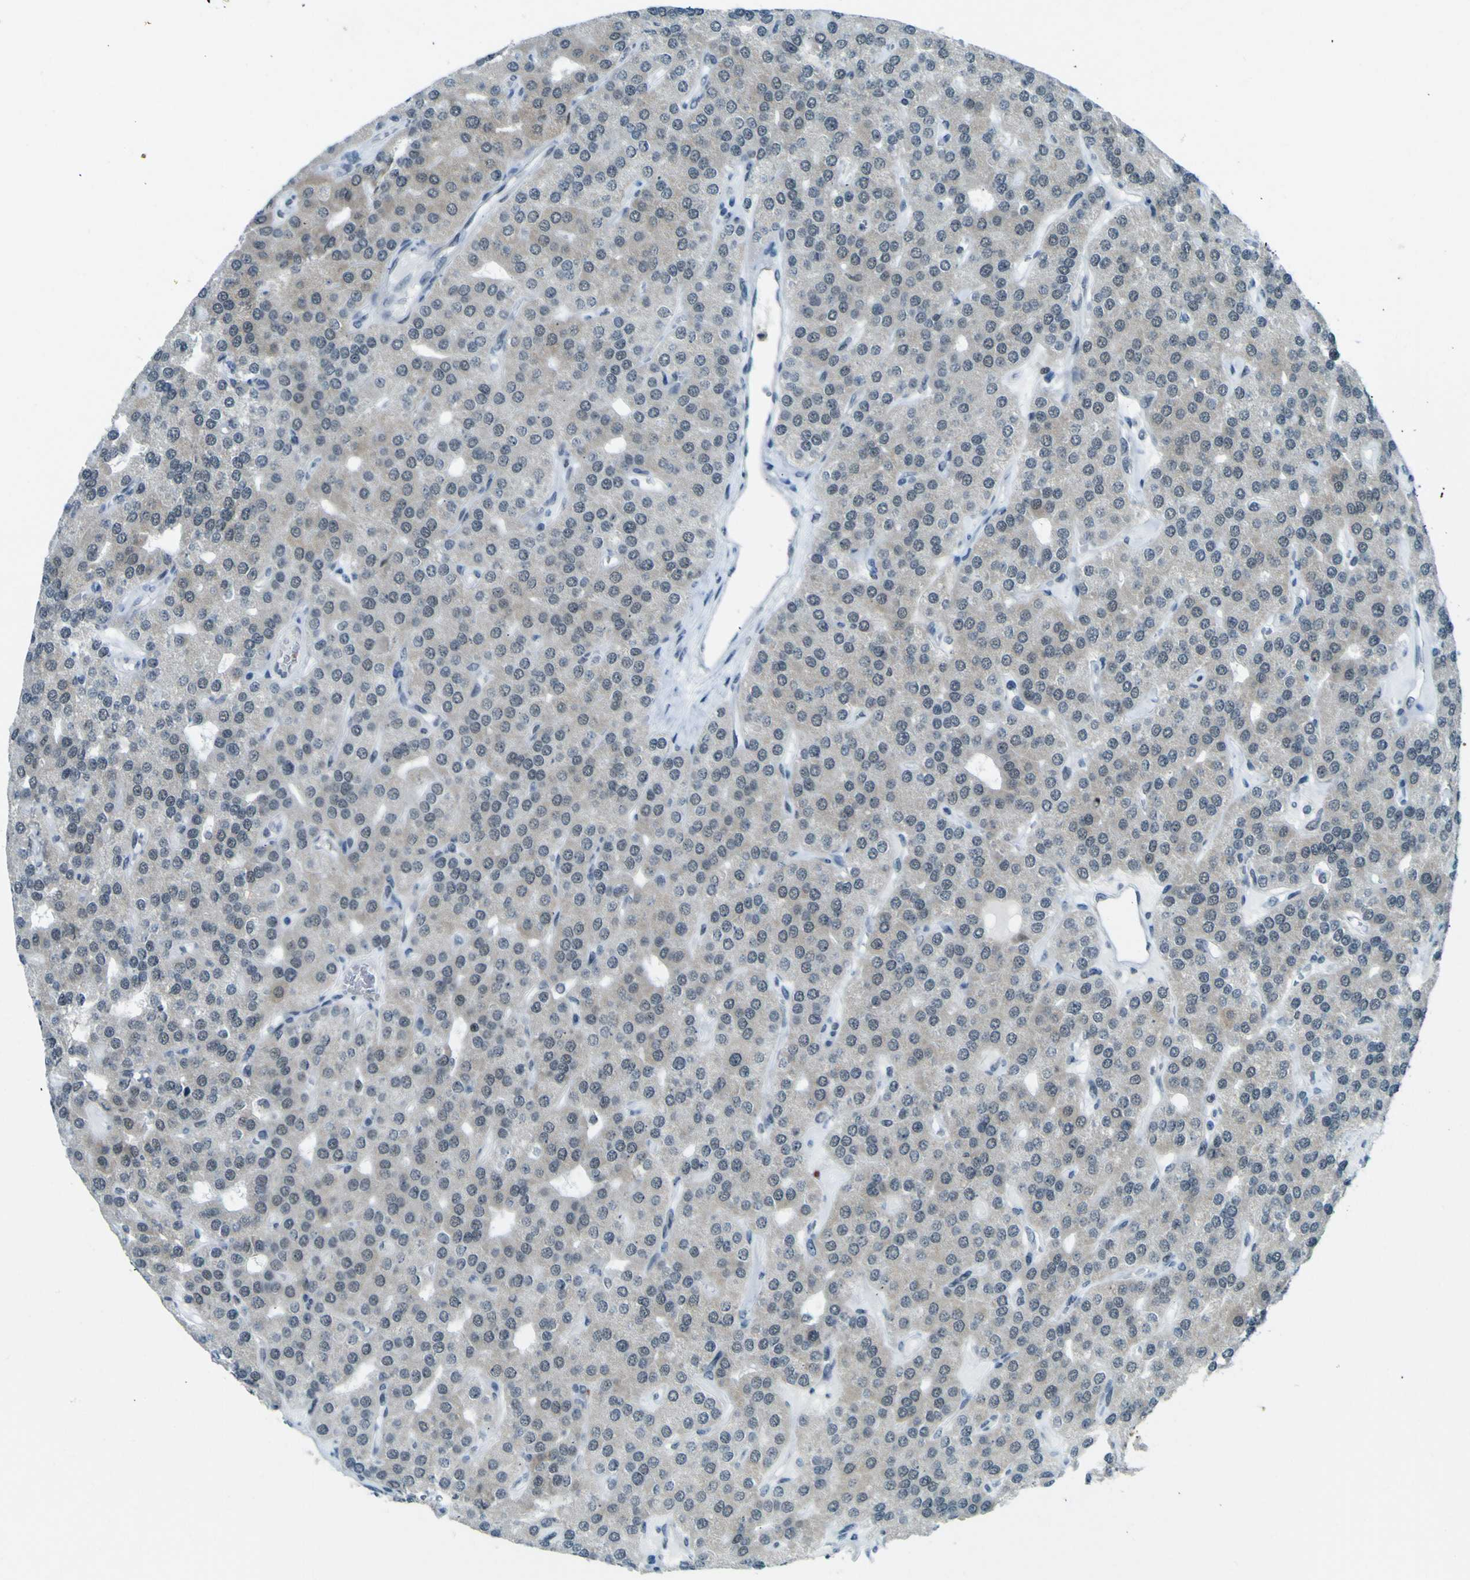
{"staining": {"intensity": "weak", "quantity": "25%-75%", "location": "nuclear"}, "tissue": "parathyroid gland", "cell_type": "Glandular cells", "image_type": "normal", "snomed": [{"axis": "morphology", "description": "Normal tissue, NOS"}, {"axis": "morphology", "description": "Adenoma, NOS"}, {"axis": "topography", "description": "Parathyroid gland"}], "caption": "The immunohistochemical stain shows weak nuclear staining in glandular cells of unremarkable parathyroid gland.", "gene": "CEBPG", "patient": {"sex": "female", "age": 86}}